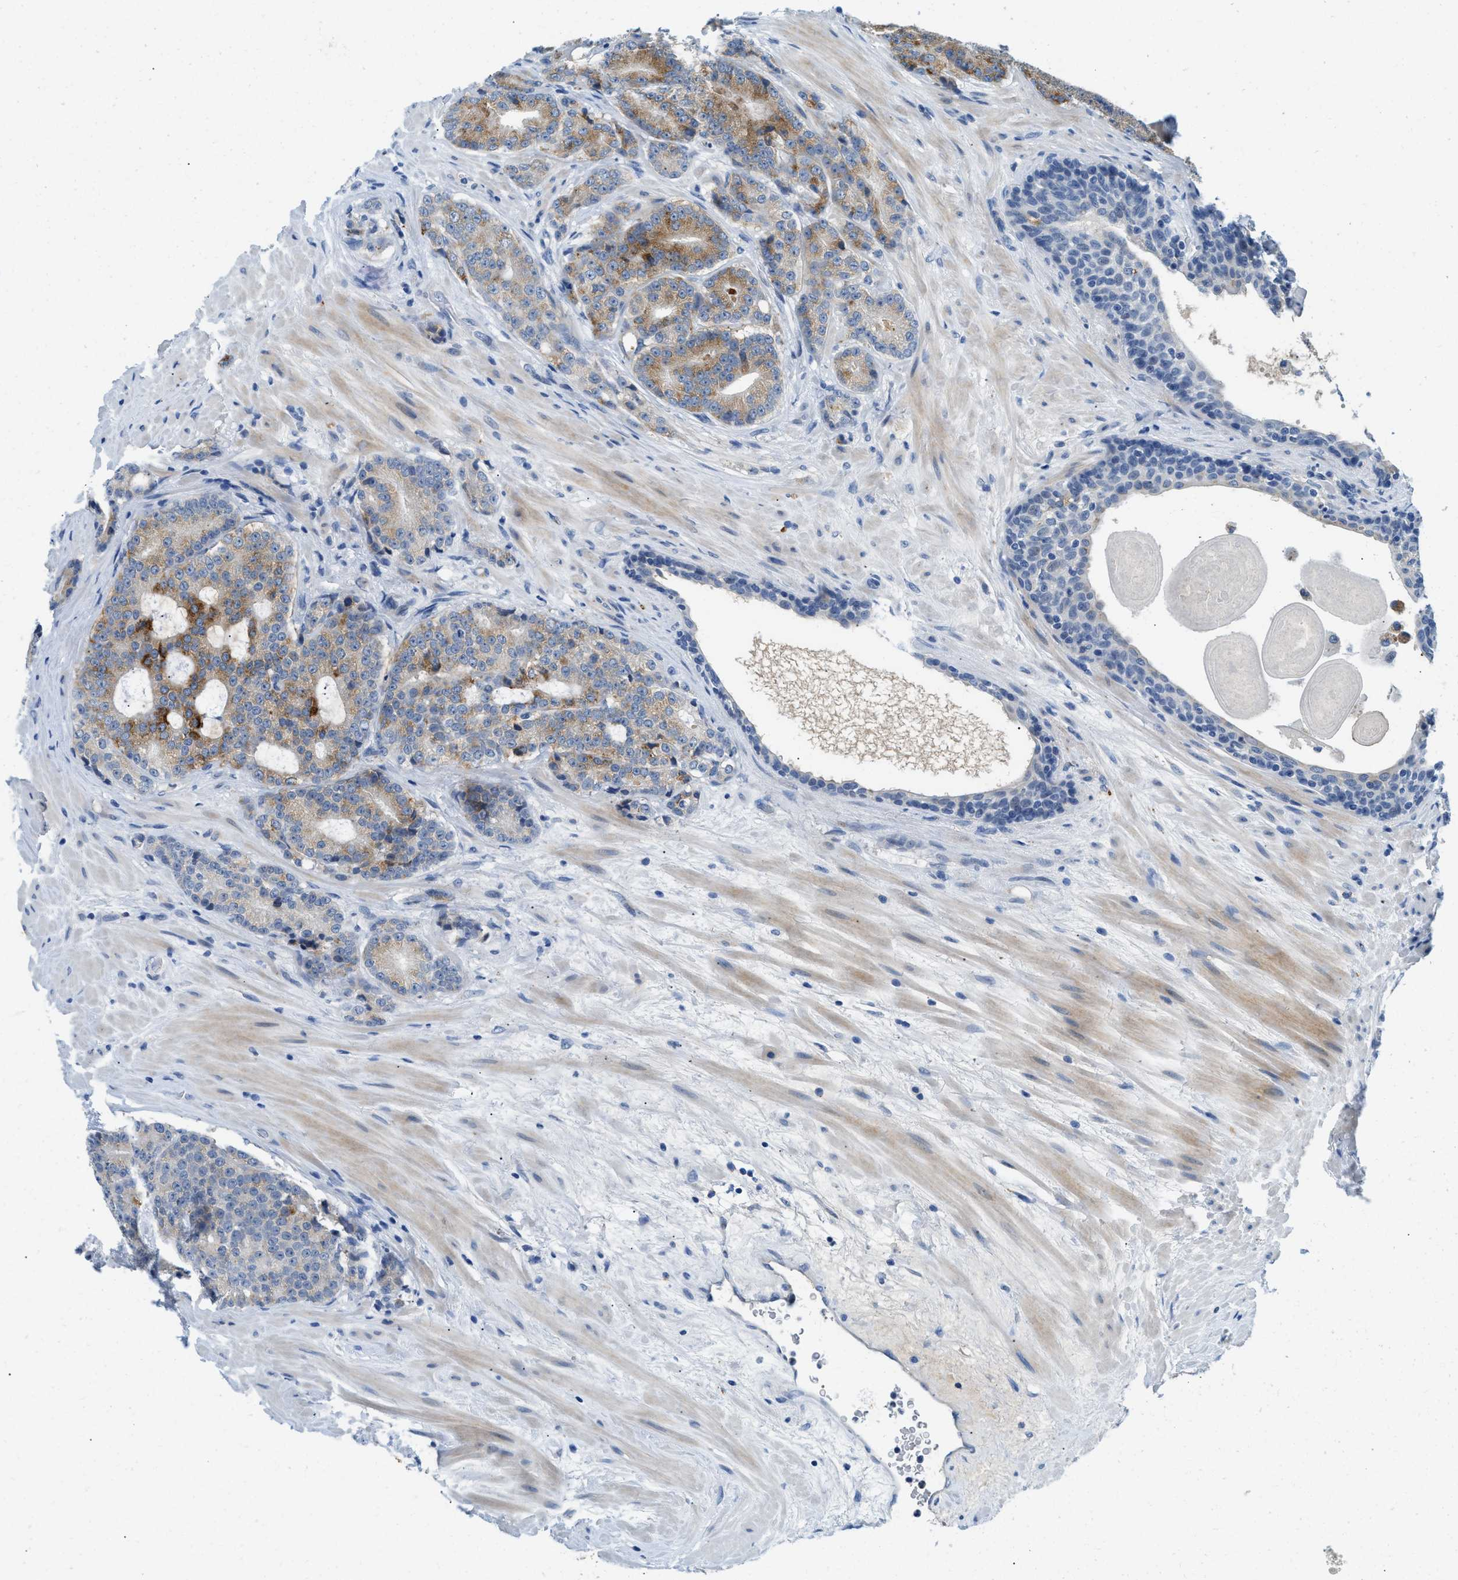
{"staining": {"intensity": "moderate", "quantity": "25%-75%", "location": "cytoplasmic/membranous"}, "tissue": "prostate cancer", "cell_type": "Tumor cells", "image_type": "cancer", "snomed": [{"axis": "morphology", "description": "Adenocarcinoma, High grade"}, {"axis": "topography", "description": "Prostate"}], "caption": "Human prostate cancer (high-grade adenocarcinoma) stained with a brown dye exhibits moderate cytoplasmic/membranous positive expression in about 25%-75% of tumor cells.", "gene": "TSPAN3", "patient": {"sex": "male", "age": 61}}